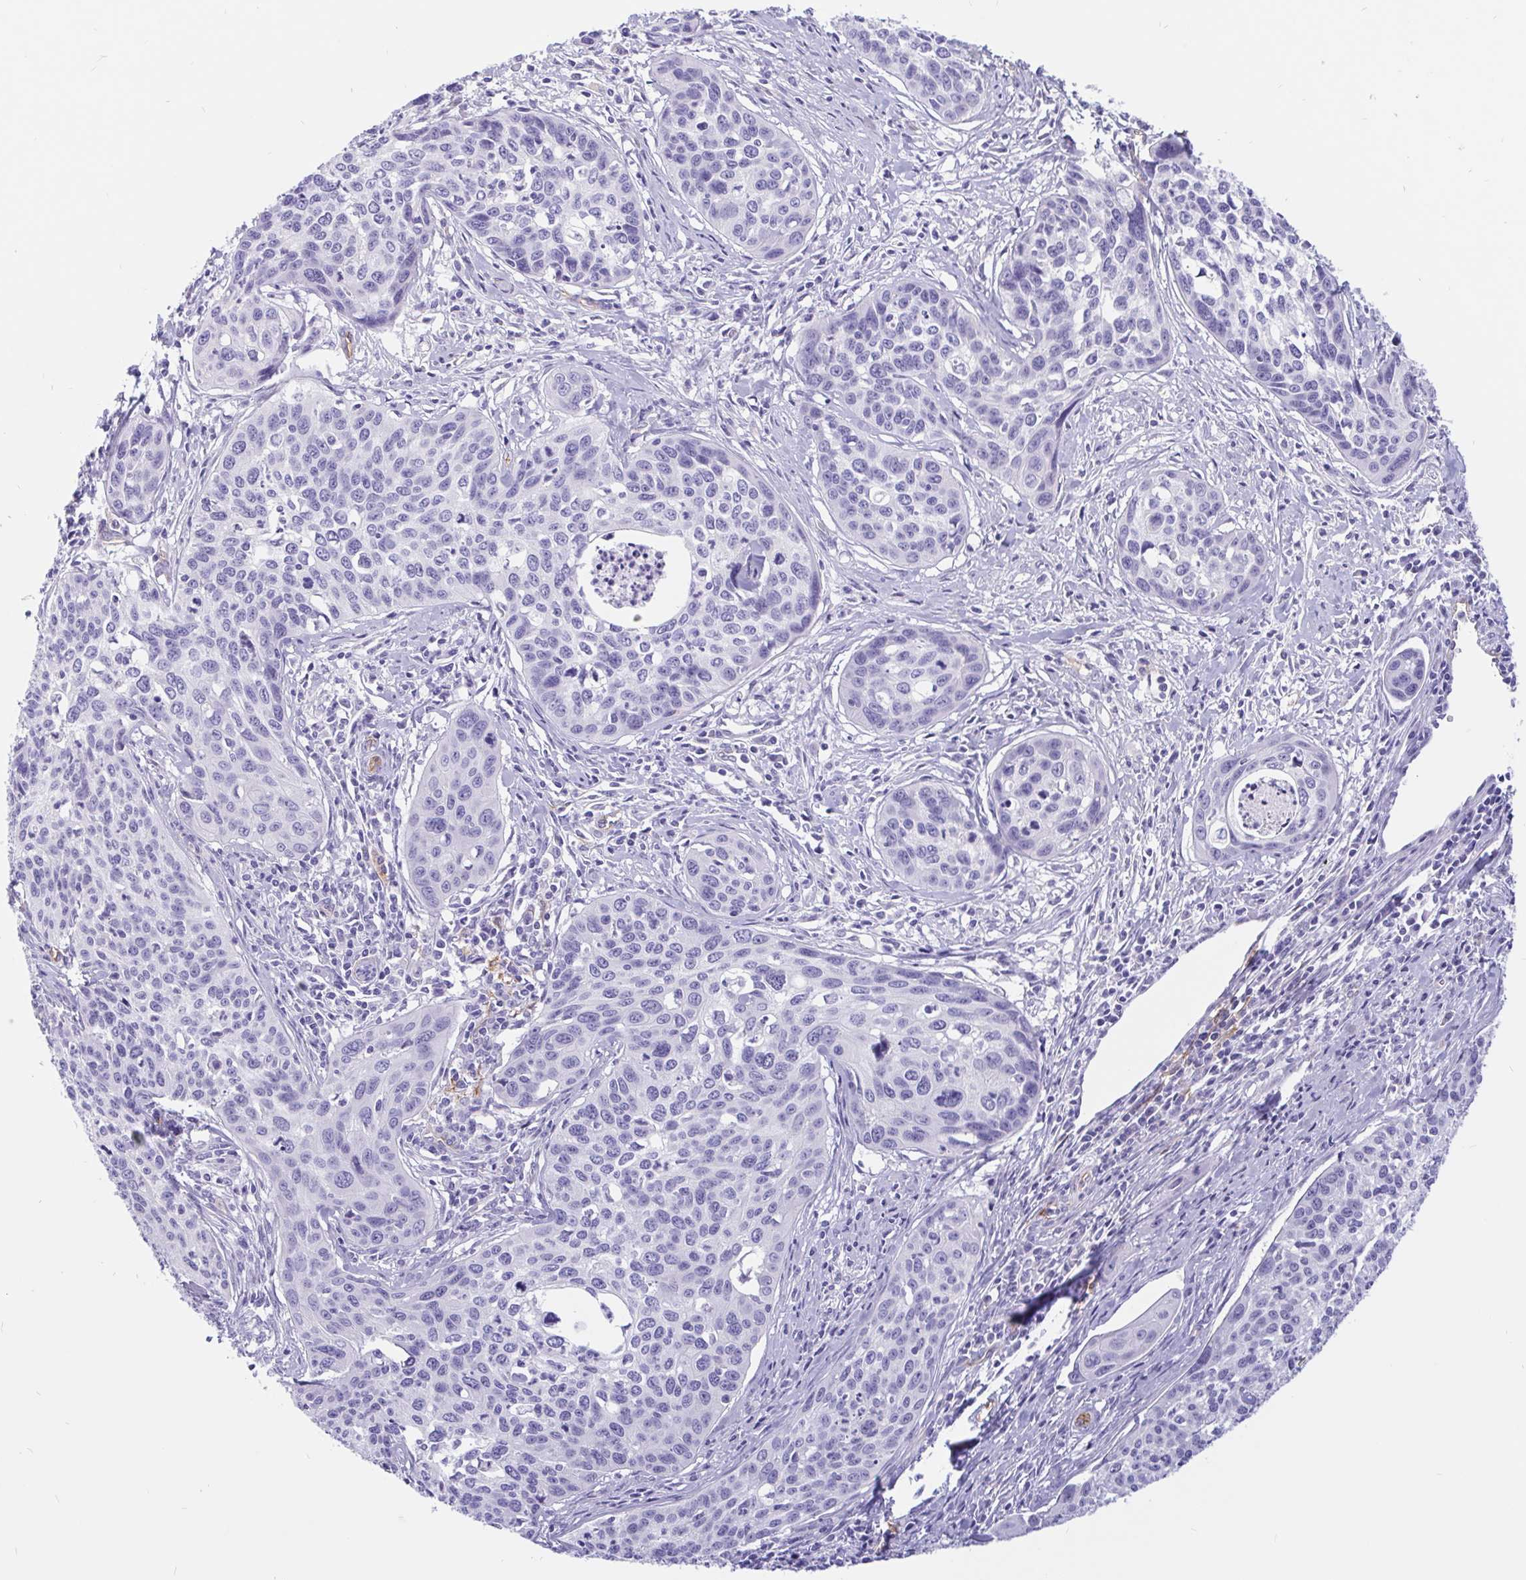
{"staining": {"intensity": "negative", "quantity": "none", "location": "none"}, "tissue": "cervical cancer", "cell_type": "Tumor cells", "image_type": "cancer", "snomed": [{"axis": "morphology", "description": "Squamous cell carcinoma, NOS"}, {"axis": "topography", "description": "Cervix"}], "caption": "Tumor cells show no significant protein expression in squamous cell carcinoma (cervical).", "gene": "LIMCH1", "patient": {"sex": "female", "age": 31}}